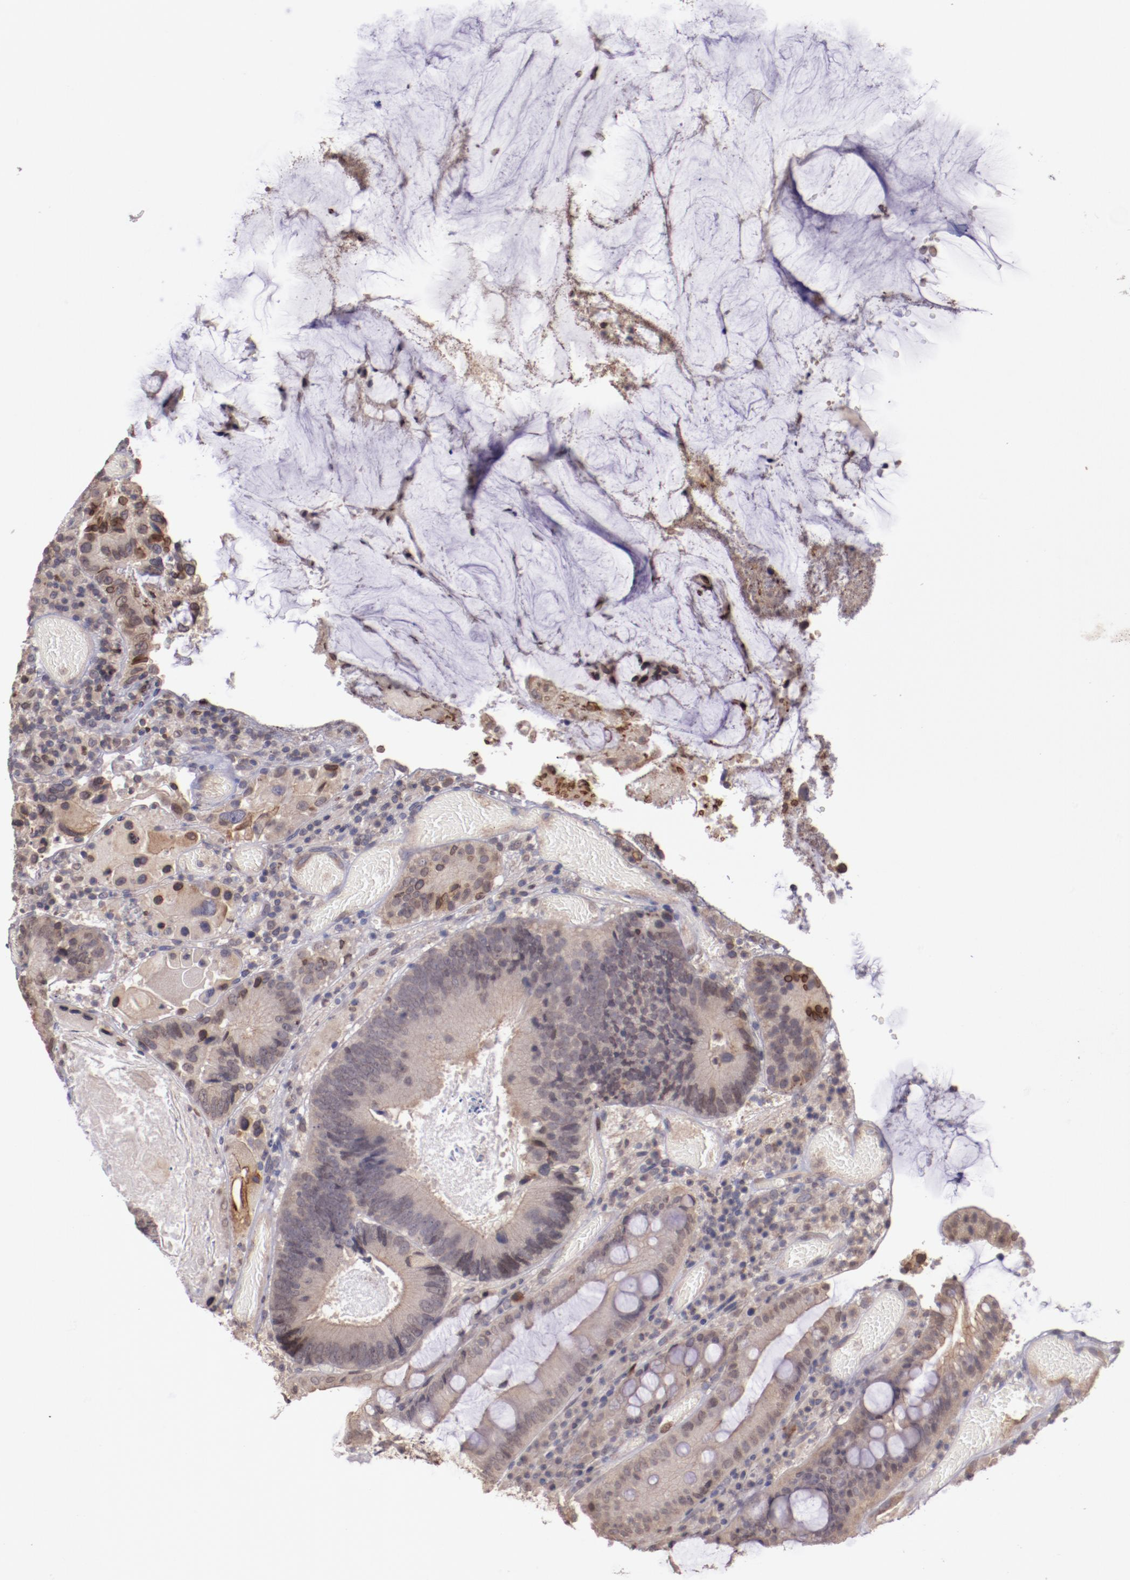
{"staining": {"intensity": "weak", "quantity": "25%-75%", "location": "cytoplasmic/membranous"}, "tissue": "colorectal cancer", "cell_type": "Tumor cells", "image_type": "cancer", "snomed": [{"axis": "morphology", "description": "Normal tissue, NOS"}, {"axis": "morphology", "description": "Adenocarcinoma, NOS"}, {"axis": "topography", "description": "Colon"}], "caption": "Tumor cells display weak cytoplasmic/membranous staining in approximately 25%-75% of cells in colorectal cancer. (Brightfield microscopy of DAB IHC at high magnification).", "gene": "NUP62CL", "patient": {"sex": "female", "age": 78}}